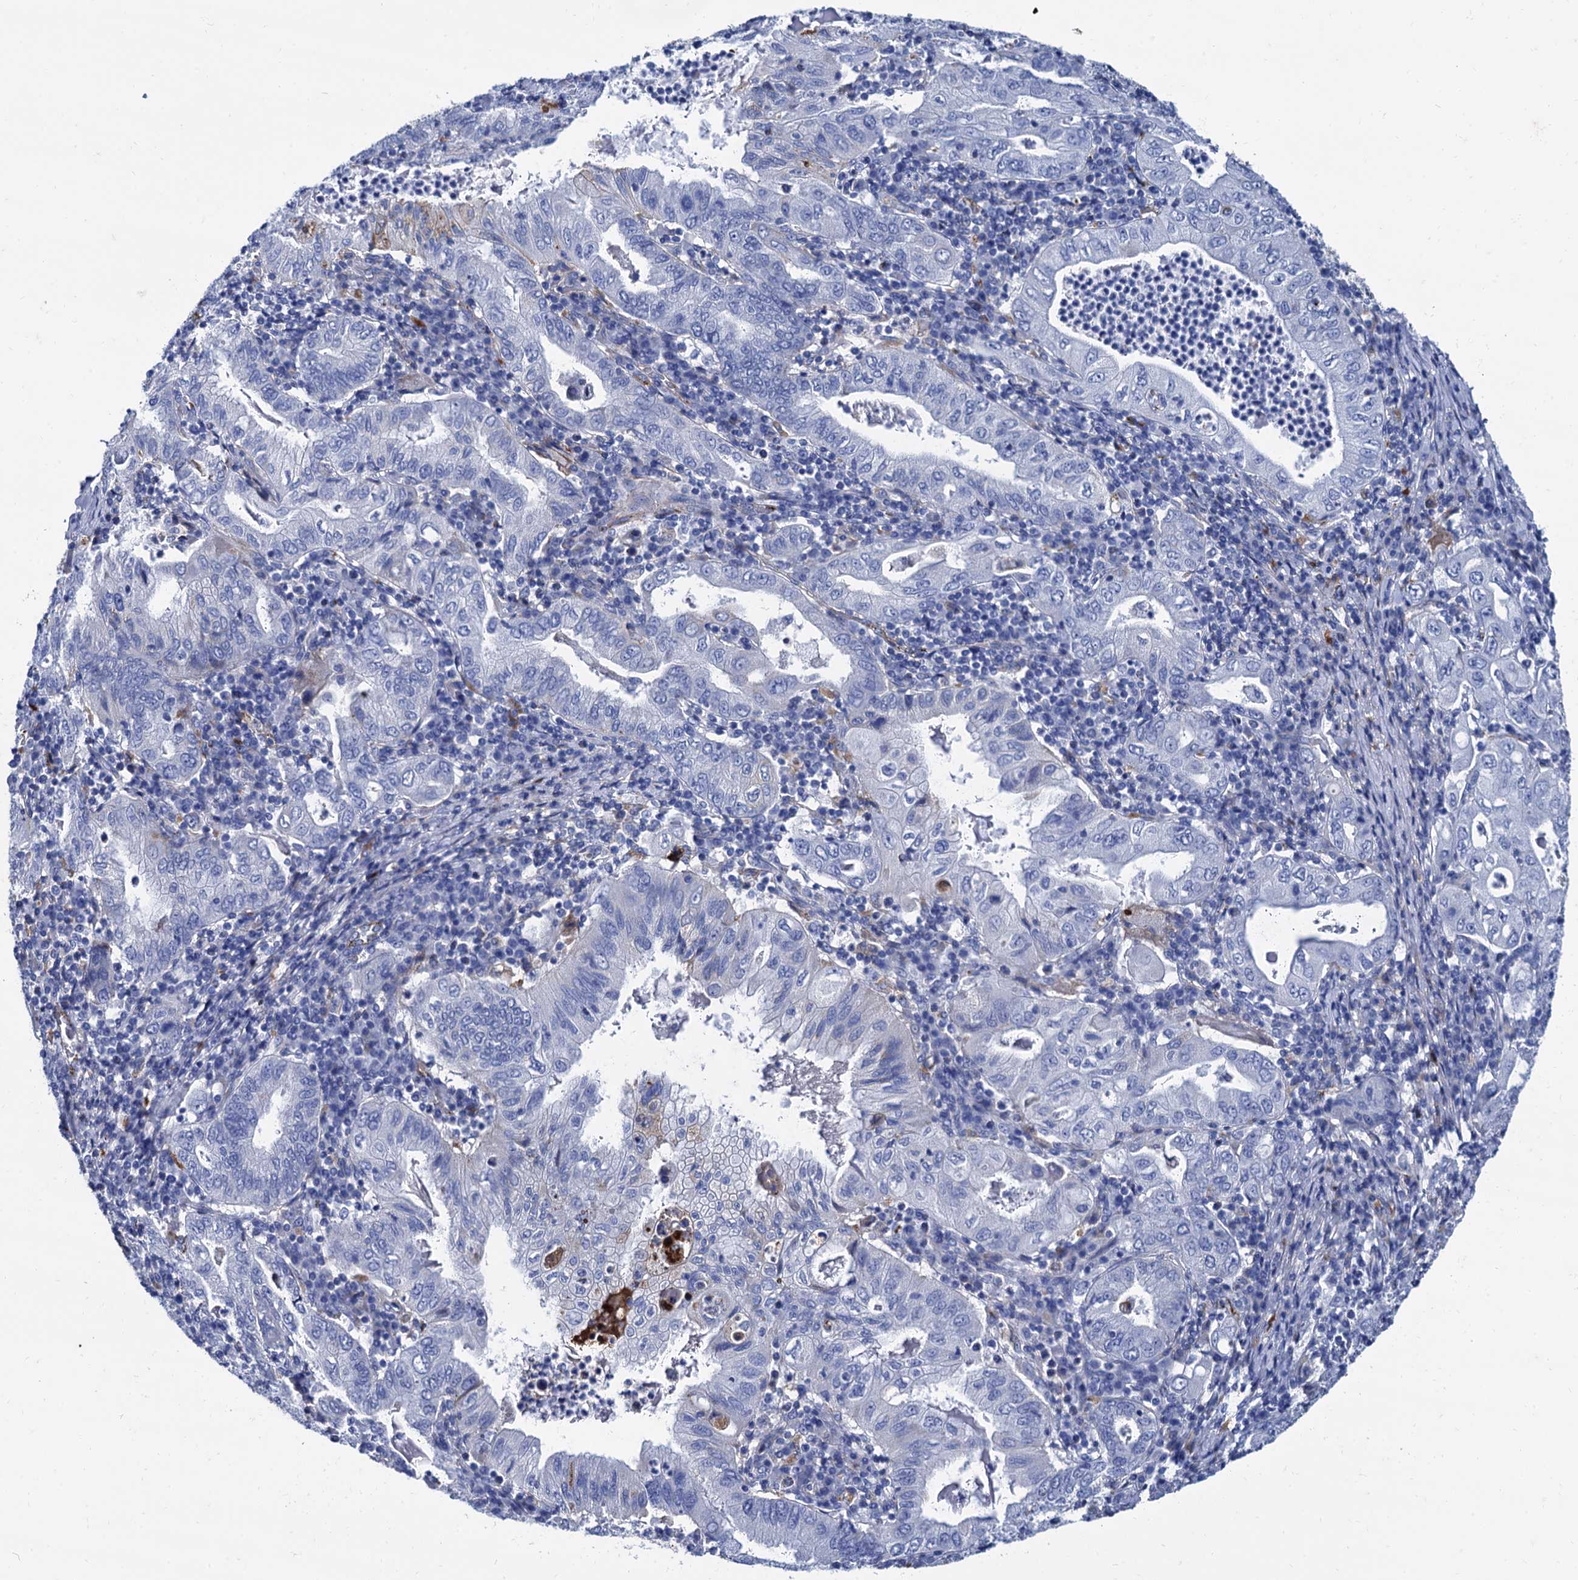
{"staining": {"intensity": "negative", "quantity": "none", "location": "none"}, "tissue": "stomach cancer", "cell_type": "Tumor cells", "image_type": "cancer", "snomed": [{"axis": "morphology", "description": "Normal tissue, NOS"}, {"axis": "morphology", "description": "Adenocarcinoma, NOS"}, {"axis": "topography", "description": "Esophagus"}, {"axis": "topography", "description": "Stomach, upper"}, {"axis": "topography", "description": "Peripheral nerve tissue"}], "caption": "Human adenocarcinoma (stomach) stained for a protein using IHC exhibits no positivity in tumor cells.", "gene": "APOD", "patient": {"sex": "male", "age": 62}}